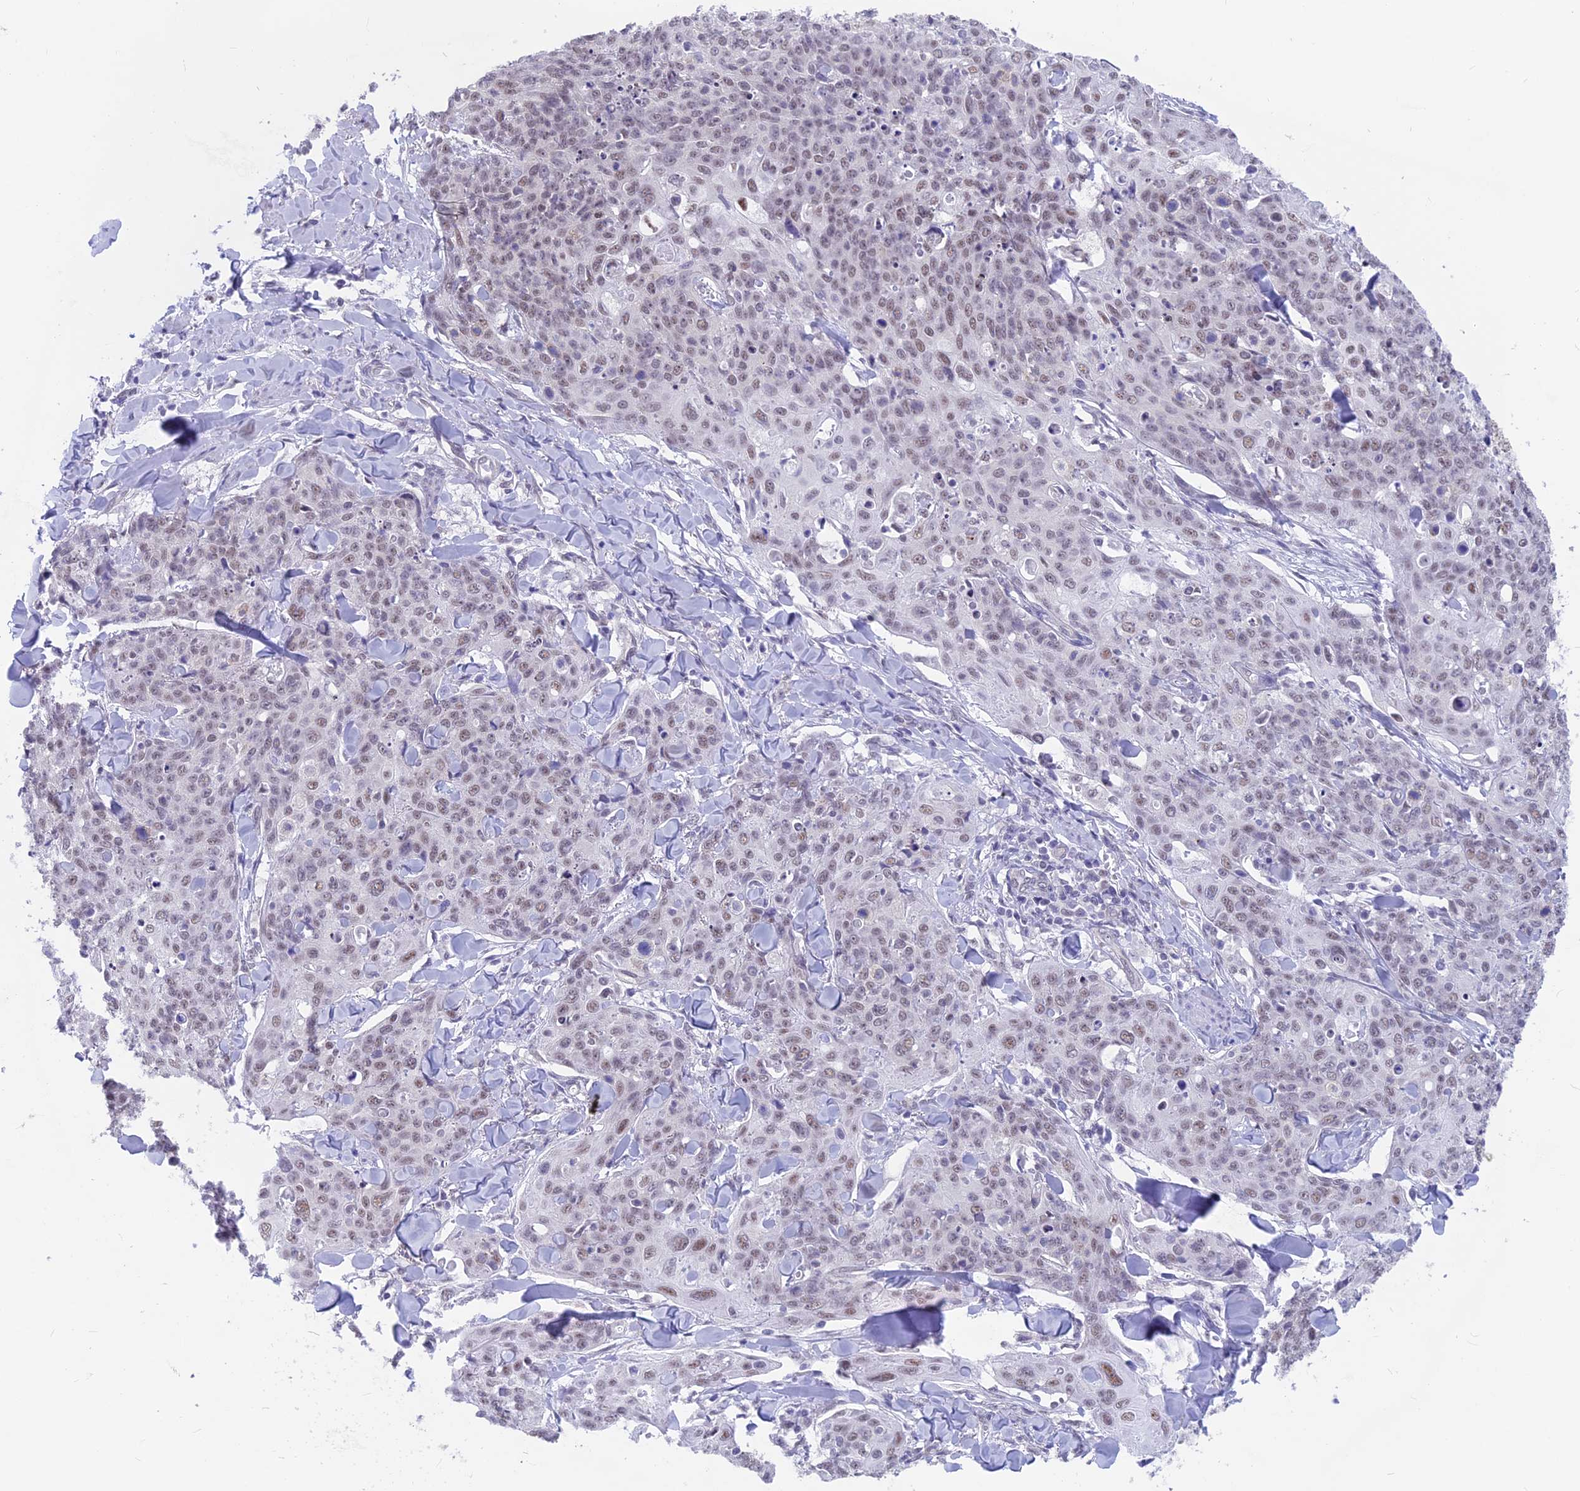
{"staining": {"intensity": "weak", "quantity": ">75%", "location": "nuclear"}, "tissue": "skin cancer", "cell_type": "Tumor cells", "image_type": "cancer", "snomed": [{"axis": "morphology", "description": "Squamous cell carcinoma, NOS"}, {"axis": "topography", "description": "Skin"}, {"axis": "topography", "description": "Vulva"}], "caption": "This is an image of IHC staining of skin cancer (squamous cell carcinoma), which shows weak expression in the nuclear of tumor cells.", "gene": "SRSF5", "patient": {"sex": "female", "age": 85}}